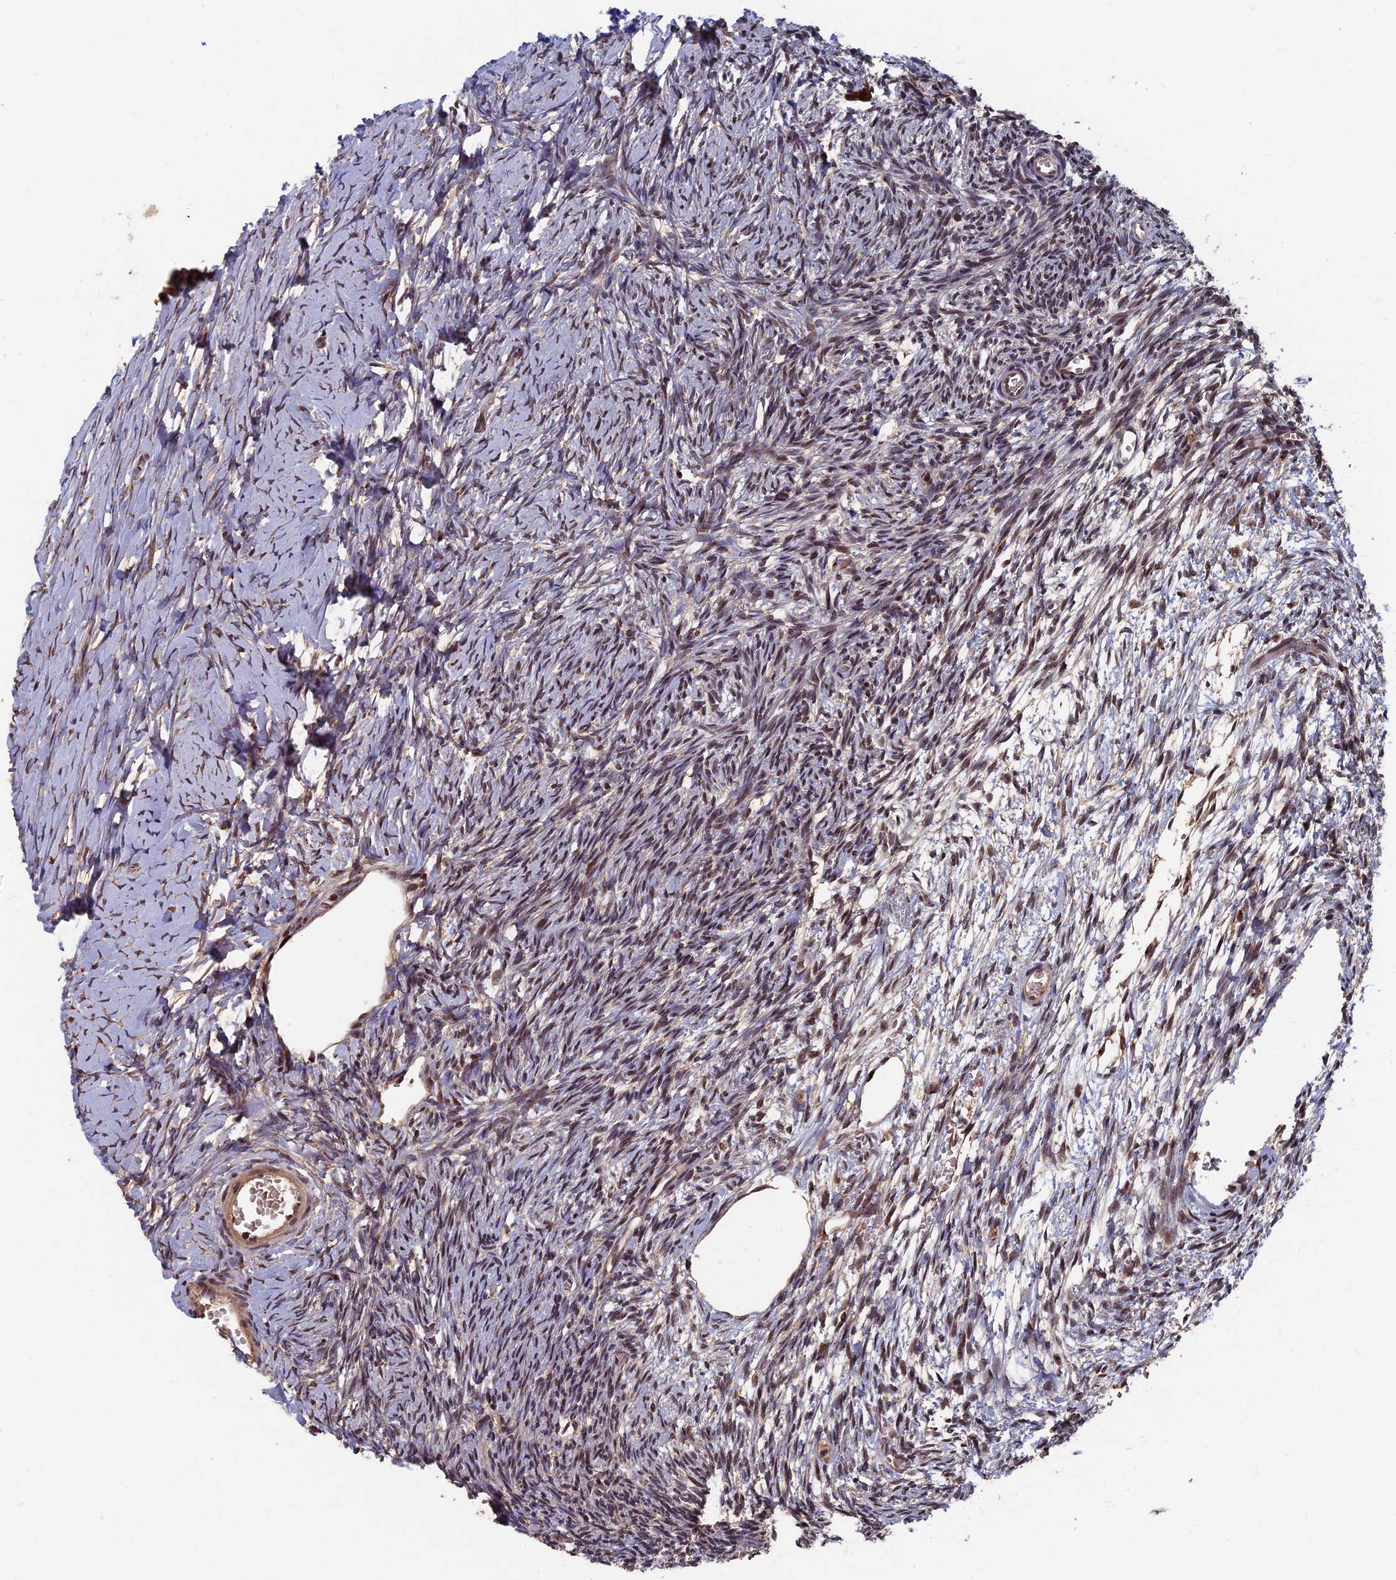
{"staining": {"intensity": "weak", "quantity": "25%-75%", "location": "cytoplasmic/membranous,nuclear"}, "tissue": "ovary", "cell_type": "Ovarian stroma cells", "image_type": "normal", "snomed": [{"axis": "morphology", "description": "Normal tissue, NOS"}, {"axis": "topography", "description": "Ovary"}], "caption": "A micrograph of ovary stained for a protein displays weak cytoplasmic/membranous,nuclear brown staining in ovarian stroma cells.", "gene": "RASGRF1", "patient": {"sex": "female", "age": 39}}